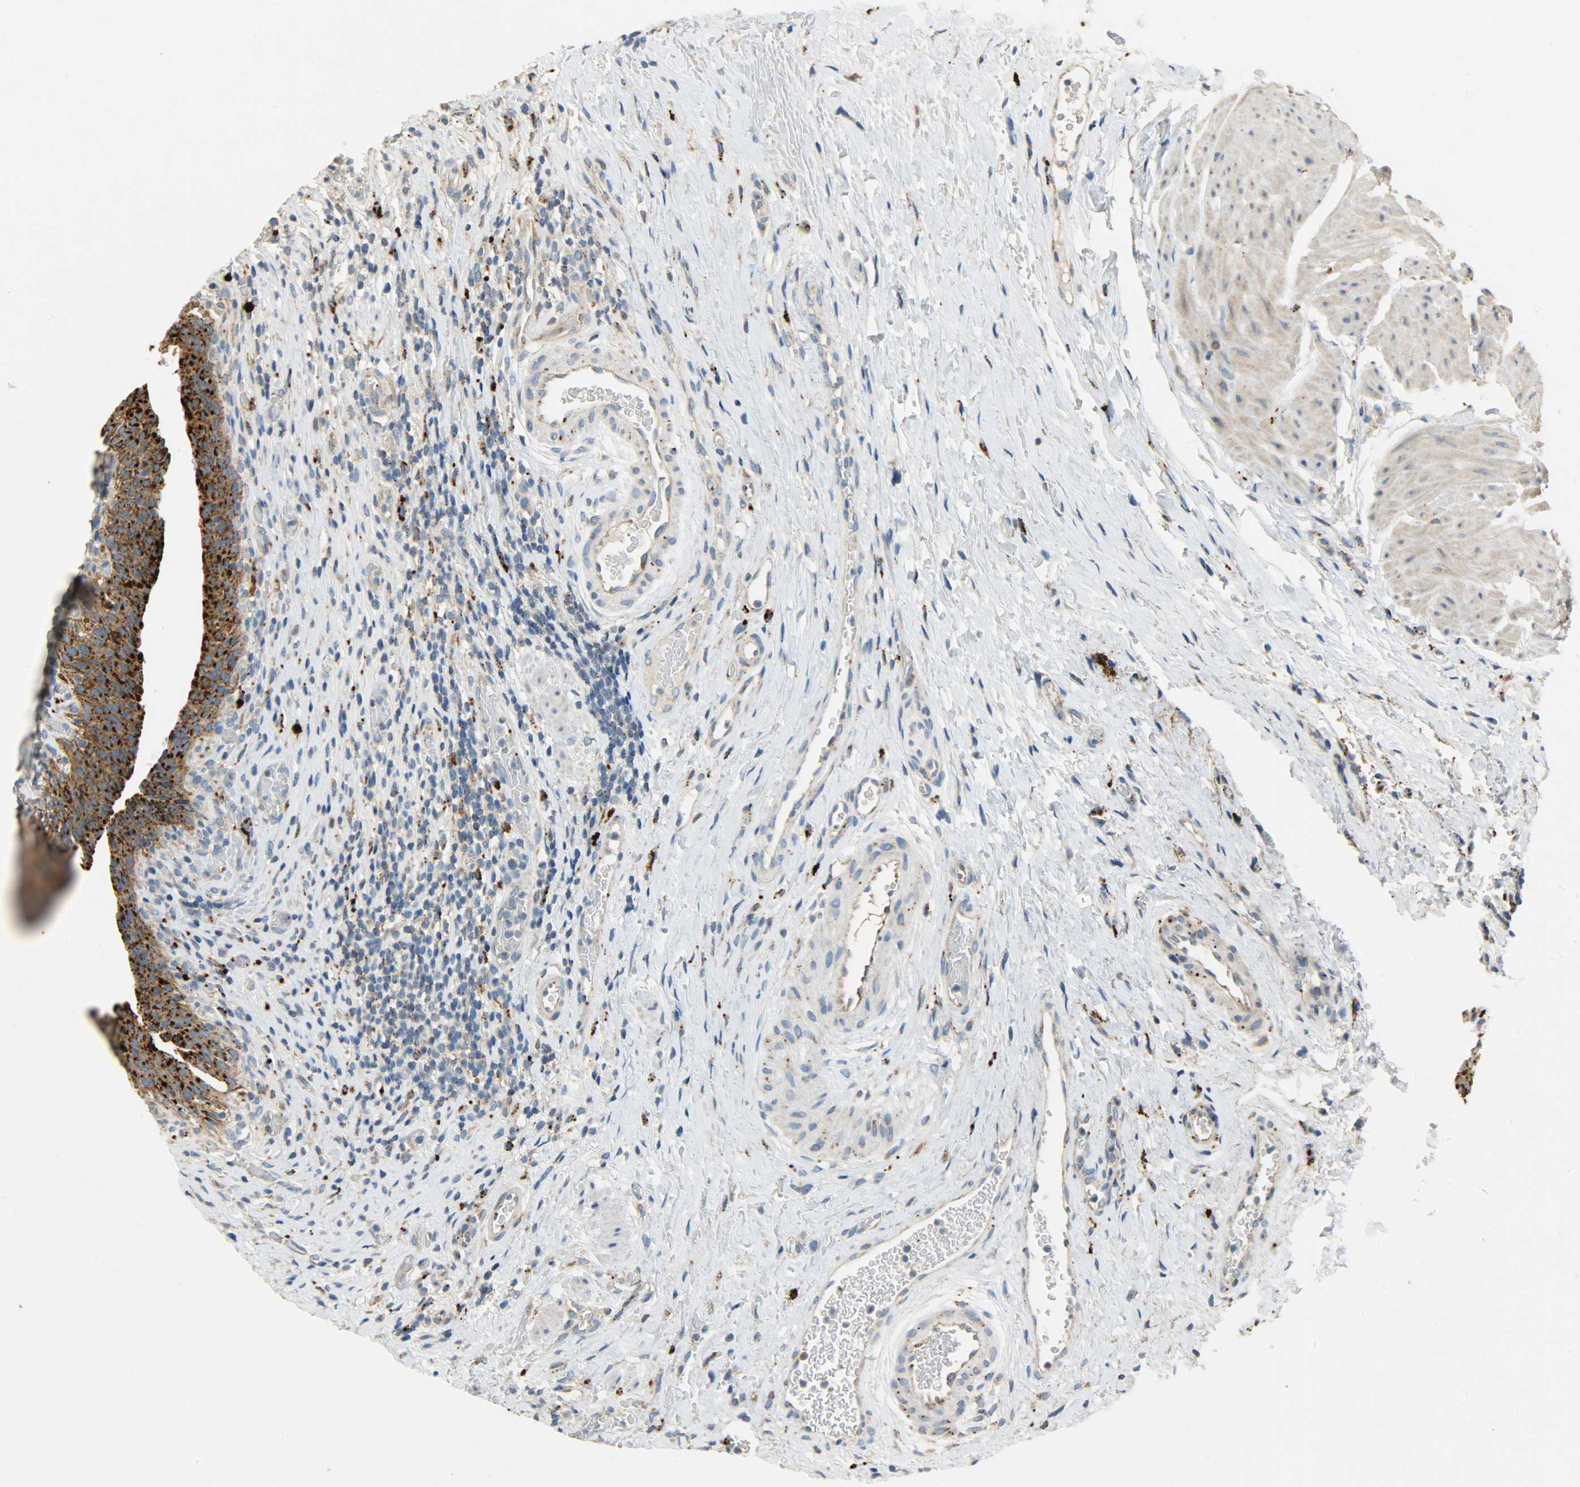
{"staining": {"intensity": "strong", "quantity": ">75%", "location": "cytoplasmic/membranous"}, "tissue": "urinary bladder", "cell_type": "Urothelial cells", "image_type": "normal", "snomed": [{"axis": "morphology", "description": "Normal tissue, NOS"}, {"axis": "morphology", "description": "Urothelial carcinoma, High grade"}, {"axis": "topography", "description": "Urinary bladder"}], "caption": "Strong cytoplasmic/membranous staining for a protein is appreciated in approximately >75% of urothelial cells of unremarkable urinary bladder using immunohistochemistry.", "gene": "ASAH1", "patient": {"sex": "male", "age": 51}}